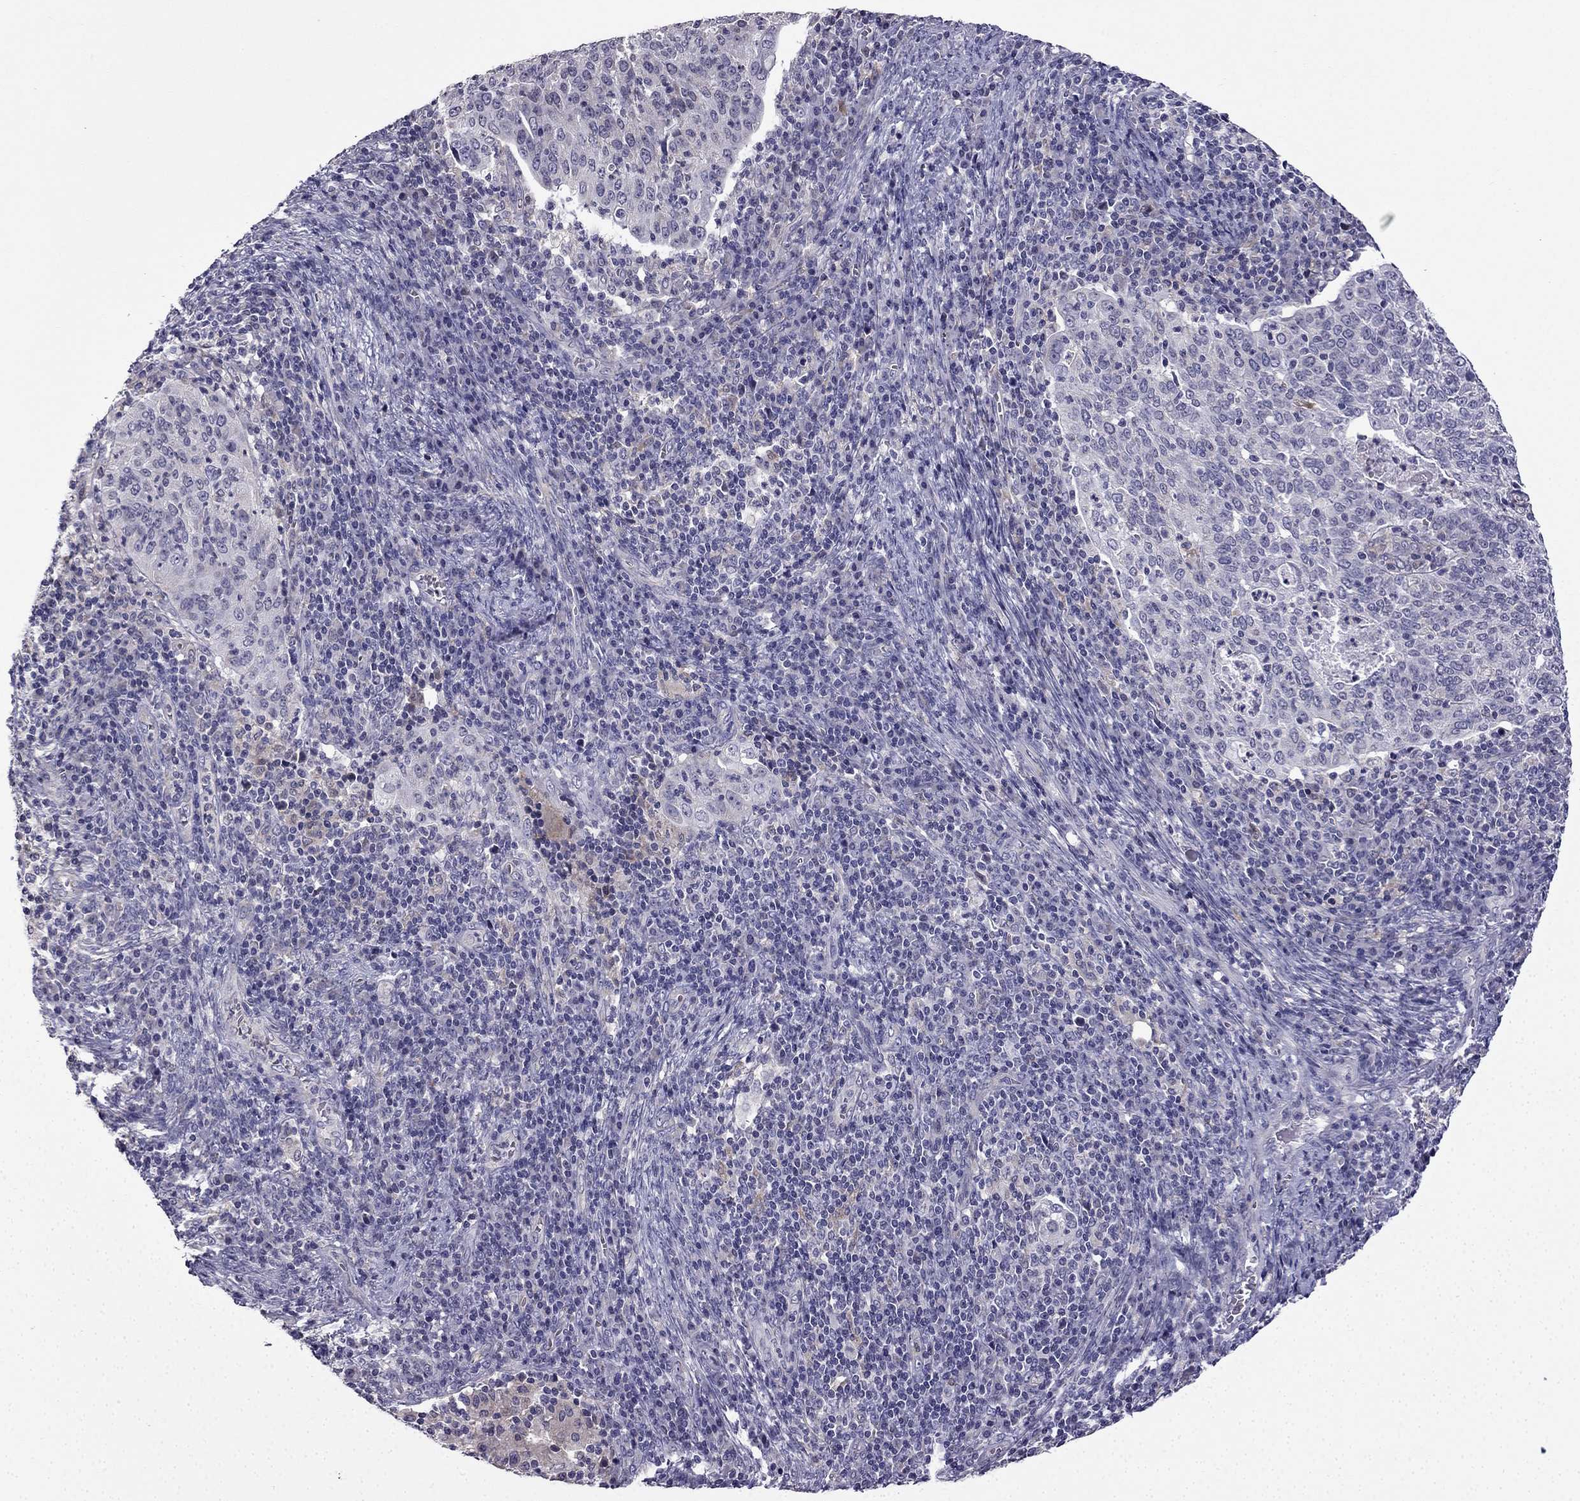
{"staining": {"intensity": "negative", "quantity": "none", "location": "none"}, "tissue": "cervical cancer", "cell_type": "Tumor cells", "image_type": "cancer", "snomed": [{"axis": "morphology", "description": "Squamous cell carcinoma, NOS"}, {"axis": "topography", "description": "Cervix"}], "caption": "Immunohistochemistry micrograph of neoplastic tissue: cervical cancer (squamous cell carcinoma) stained with DAB (3,3'-diaminobenzidine) reveals no significant protein expression in tumor cells.", "gene": "SLC6A2", "patient": {"sex": "female", "age": 39}}